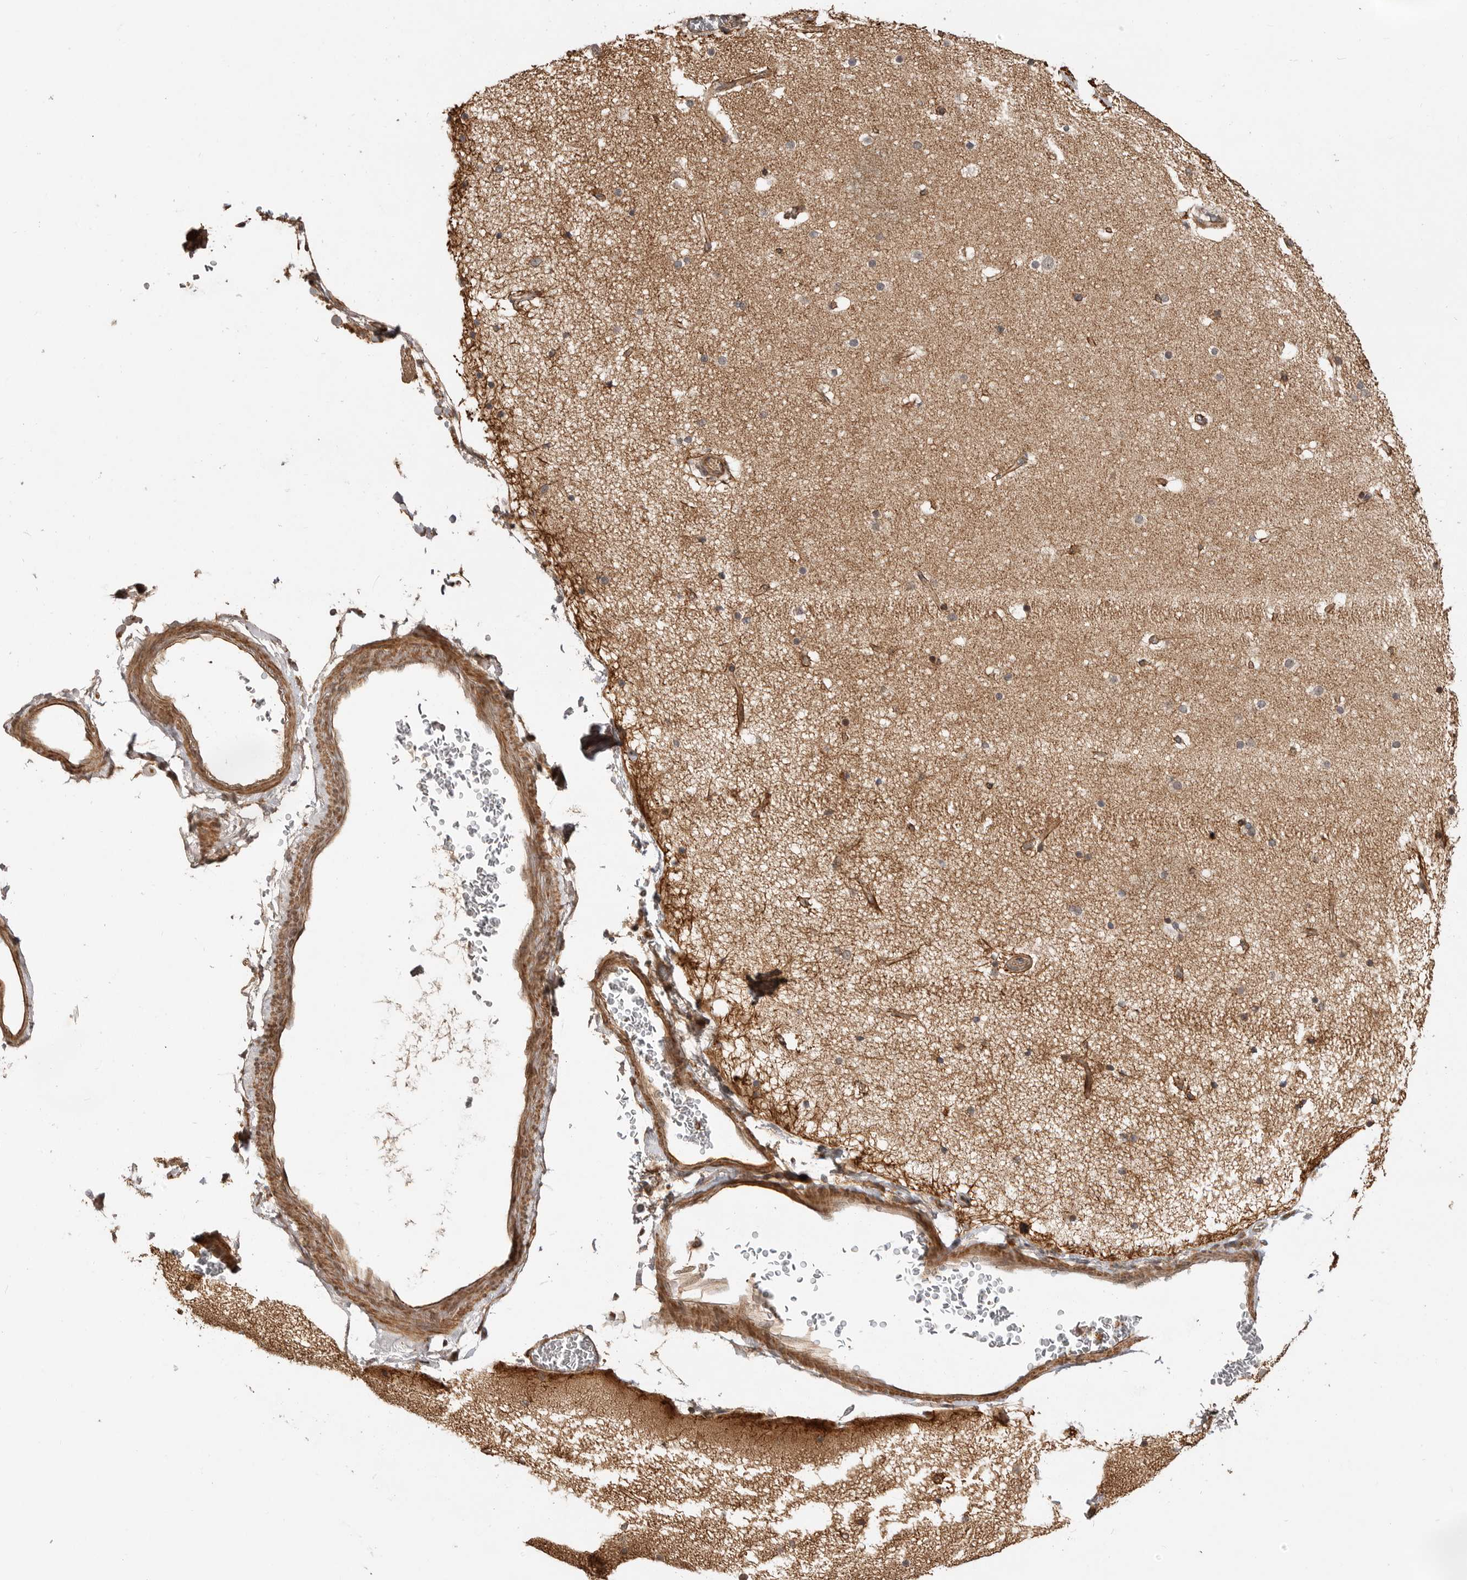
{"staining": {"intensity": "negative", "quantity": "none", "location": "none"}, "tissue": "cerebral cortex", "cell_type": "Endothelial cells", "image_type": "normal", "snomed": [{"axis": "morphology", "description": "Normal tissue, NOS"}, {"axis": "topography", "description": "Cerebral cortex"}], "caption": "Endothelial cells are negative for brown protein staining in normal cerebral cortex. The staining is performed using DAB brown chromogen with nuclei counter-stained in using hematoxylin.", "gene": "ADPRS", "patient": {"sex": "male", "age": 57}}